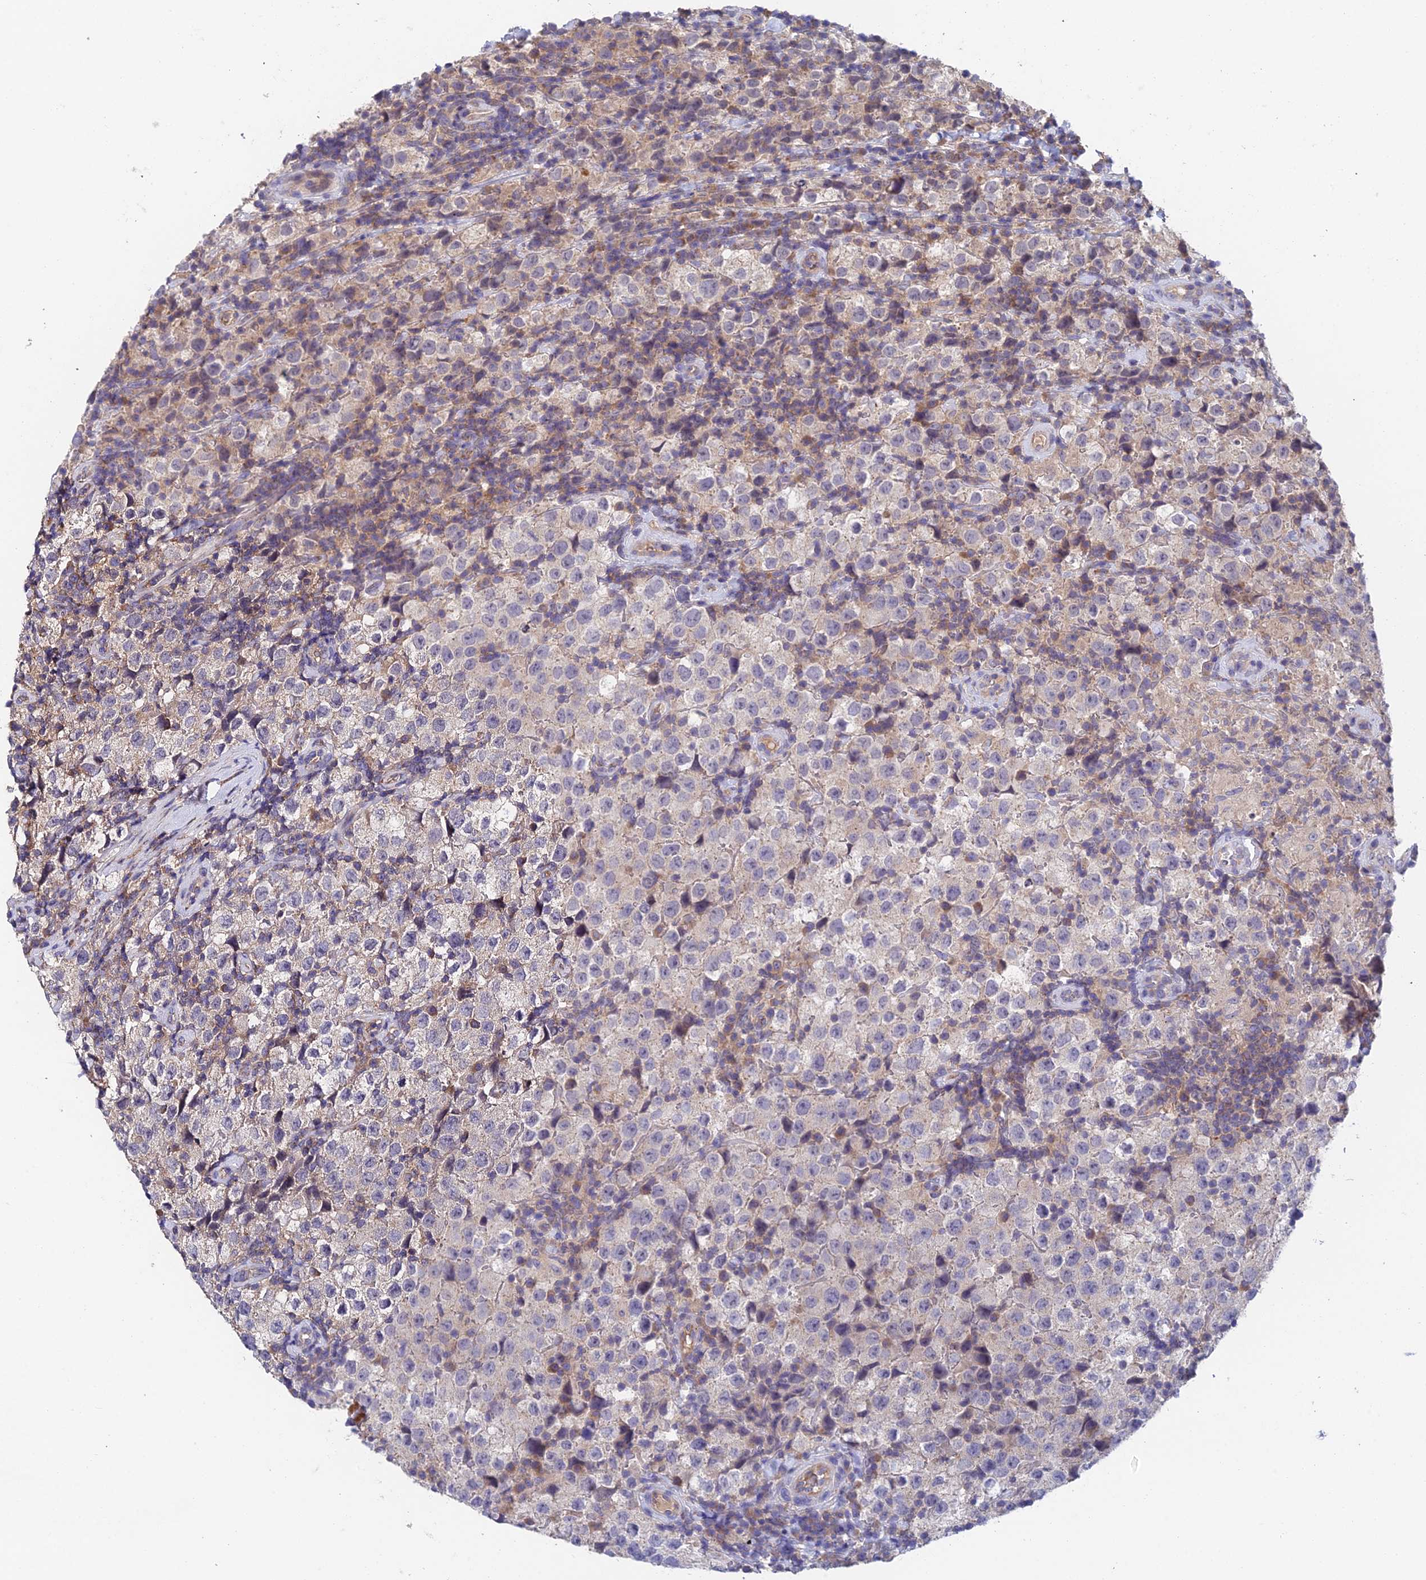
{"staining": {"intensity": "weak", "quantity": "<25%", "location": "cytoplasmic/membranous"}, "tissue": "testis cancer", "cell_type": "Tumor cells", "image_type": "cancer", "snomed": [{"axis": "morphology", "description": "Seminoma, NOS"}, {"axis": "morphology", "description": "Carcinoma, Embryonal, NOS"}, {"axis": "topography", "description": "Testis"}], "caption": "Photomicrograph shows no protein positivity in tumor cells of testis cancer tissue.", "gene": "ADAMTS13", "patient": {"sex": "male", "age": 41}}